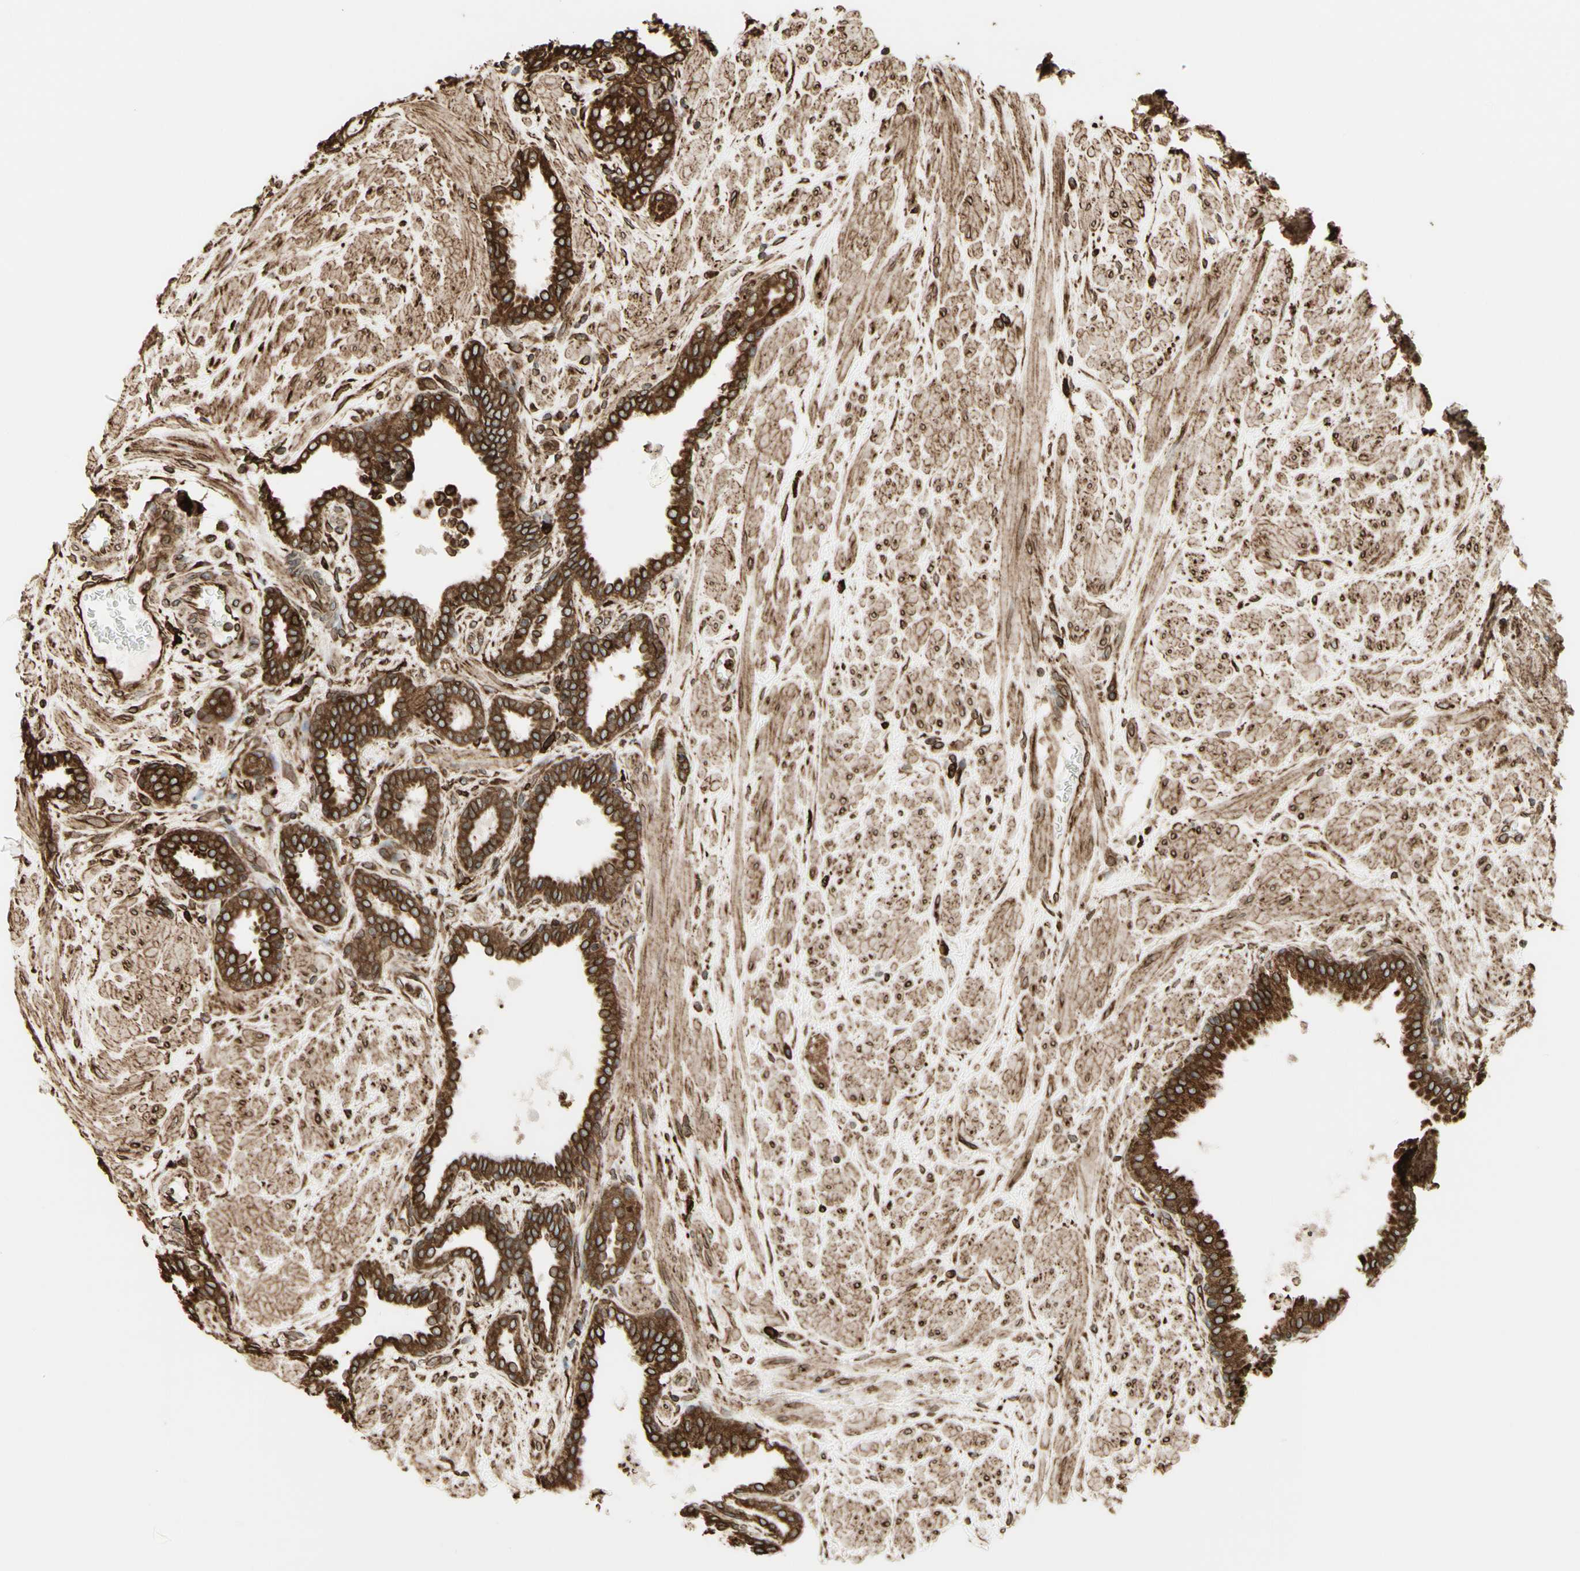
{"staining": {"intensity": "moderate", "quantity": ">75%", "location": "cytoplasmic/membranous"}, "tissue": "prostate", "cell_type": "Glandular cells", "image_type": "normal", "snomed": [{"axis": "morphology", "description": "Normal tissue, NOS"}, {"axis": "topography", "description": "Prostate"}], "caption": "Moderate cytoplasmic/membranous staining is seen in about >75% of glandular cells in unremarkable prostate.", "gene": "CANX", "patient": {"sex": "male", "age": 51}}